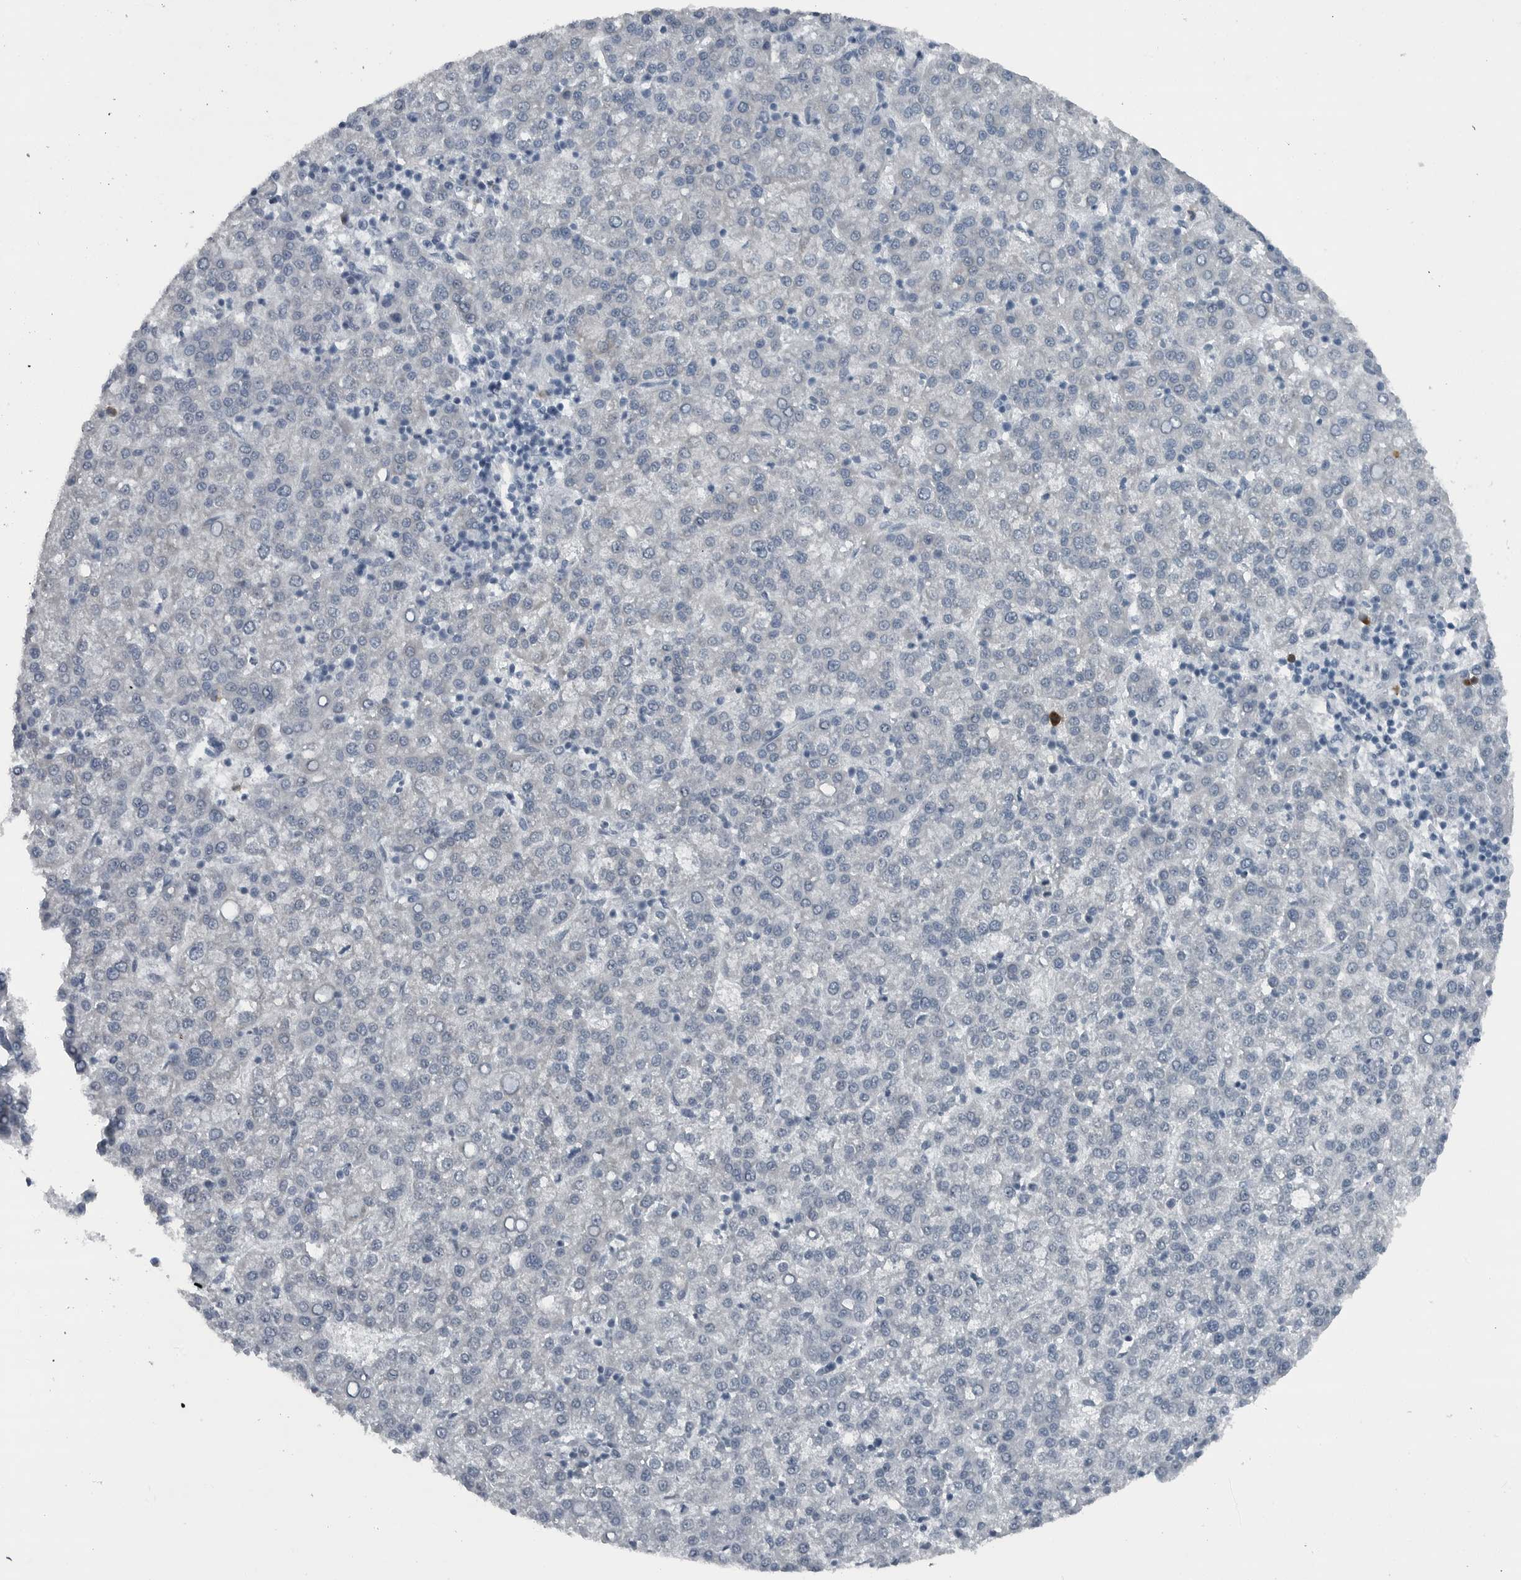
{"staining": {"intensity": "negative", "quantity": "none", "location": "none"}, "tissue": "liver cancer", "cell_type": "Tumor cells", "image_type": "cancer", "snomed": [{"axis": "morphology", "description": "Carcinoma, Hepatocellular, NOS"}, {"axis": "topography", "description": "Liver"}], "caption": "The immunohistochemistry image has no significant positivity in tumor cells of hepatocellular carcinoma (liver) tissue. (Stains: DAB (3,3'-diaminobenzidine) immunohistochemistry with hematoxylin counter stain, Microscopy: brightfield microscopy at high magnification).", "gene": "GAK", "patient": {"sex": "female", "age": 58}}